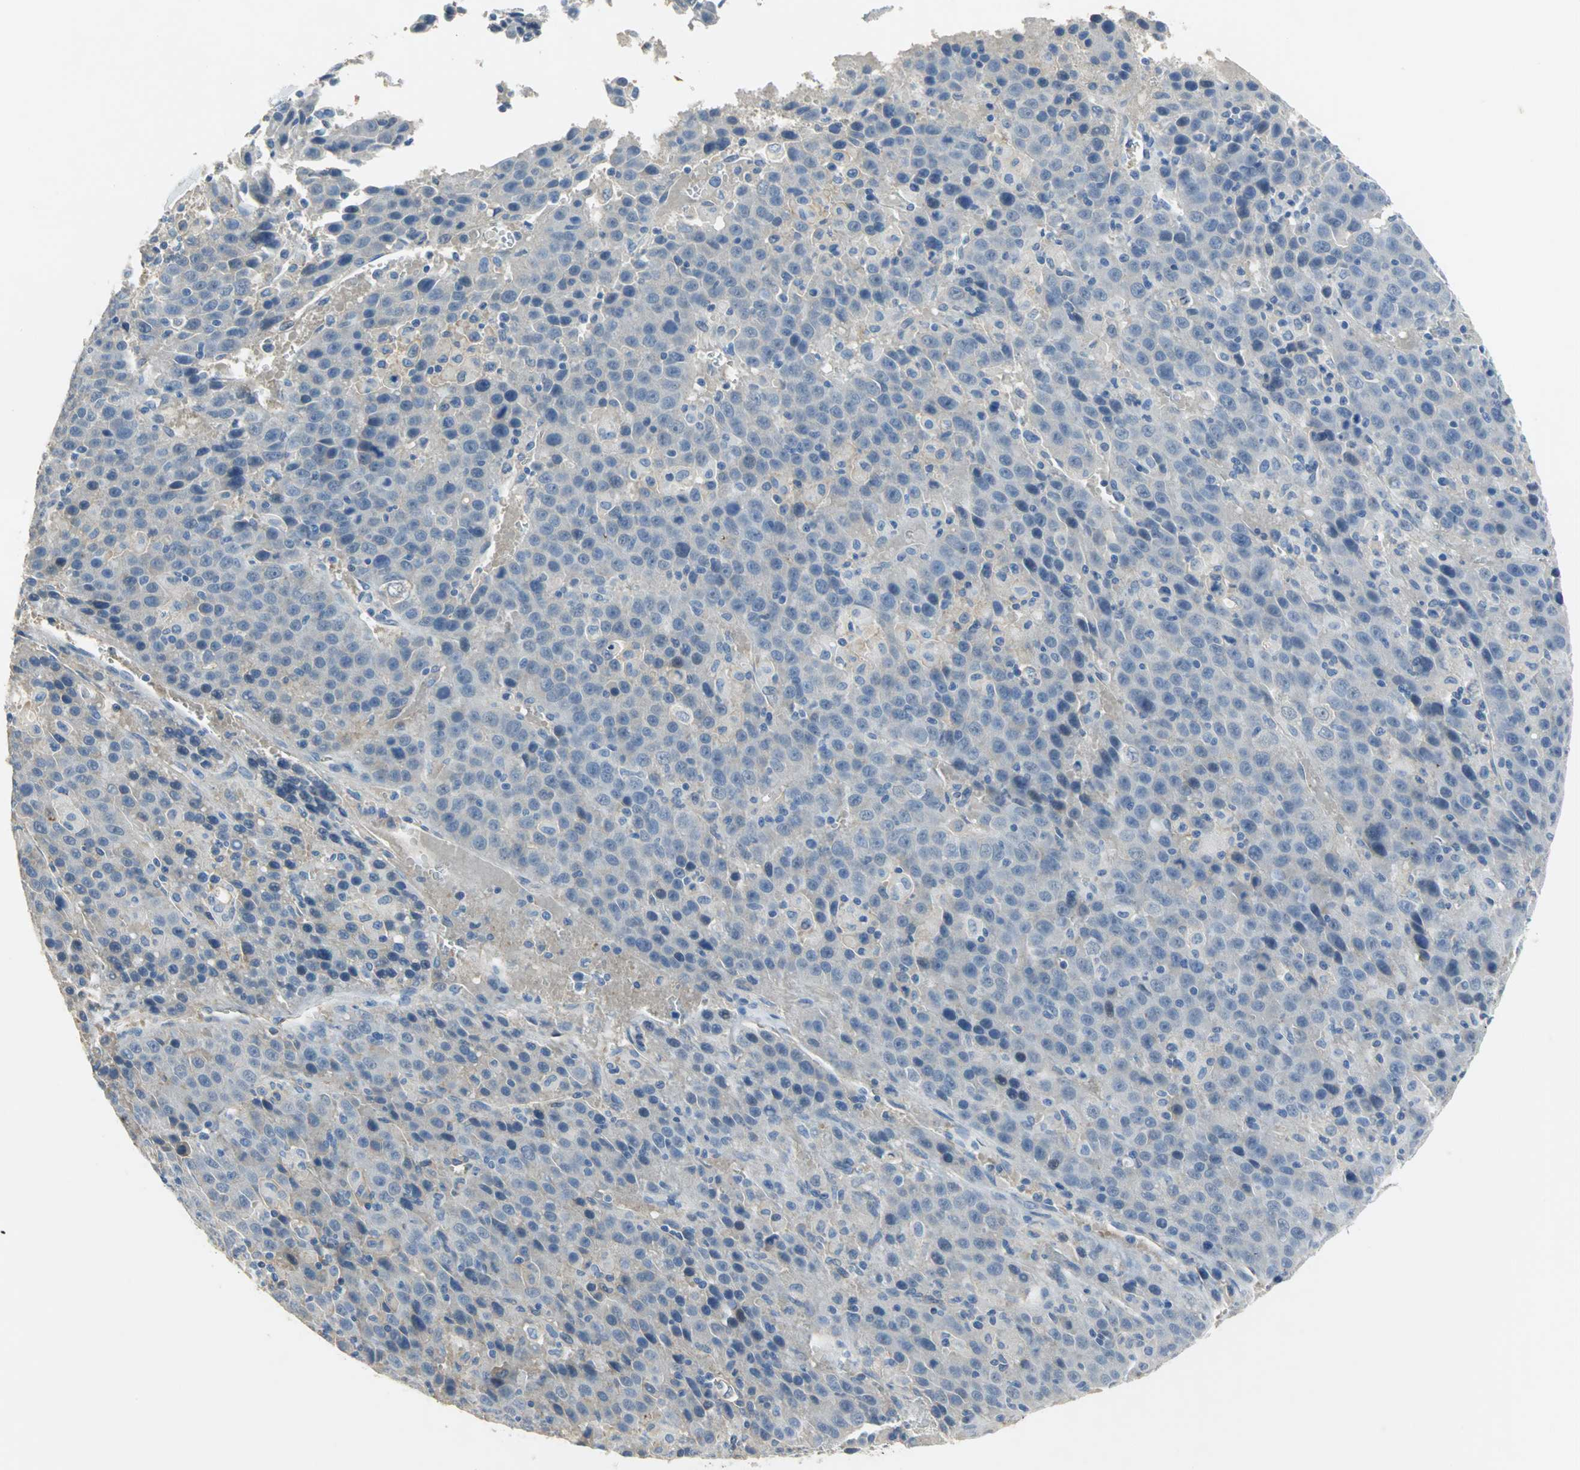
{"staining": {"intensity": "weak", "quantity": "25%-75%", "location": "cytoplasmic/membranous"}, "tissue": "liver cancer", "cell_type": "Tumor cells", "image_type": "cancer", "snomed": [{"axis": "morphology", "description": "Carcinoma, Hepatocellular, NOS"}, {"axis": "topography", "description": "Liver"}], "caption": "Immunohistochemistry micrograph of neoplastic tissue: liver cancer stained using IHC displays low levels of weak protein expression localized specifically in the cytoplasmic/membranous of tumor cells, appearing as a cytoplasmic/membranous brown color.", "gene": "GYG2", "patient": {"sex": "female", "age": 53}}